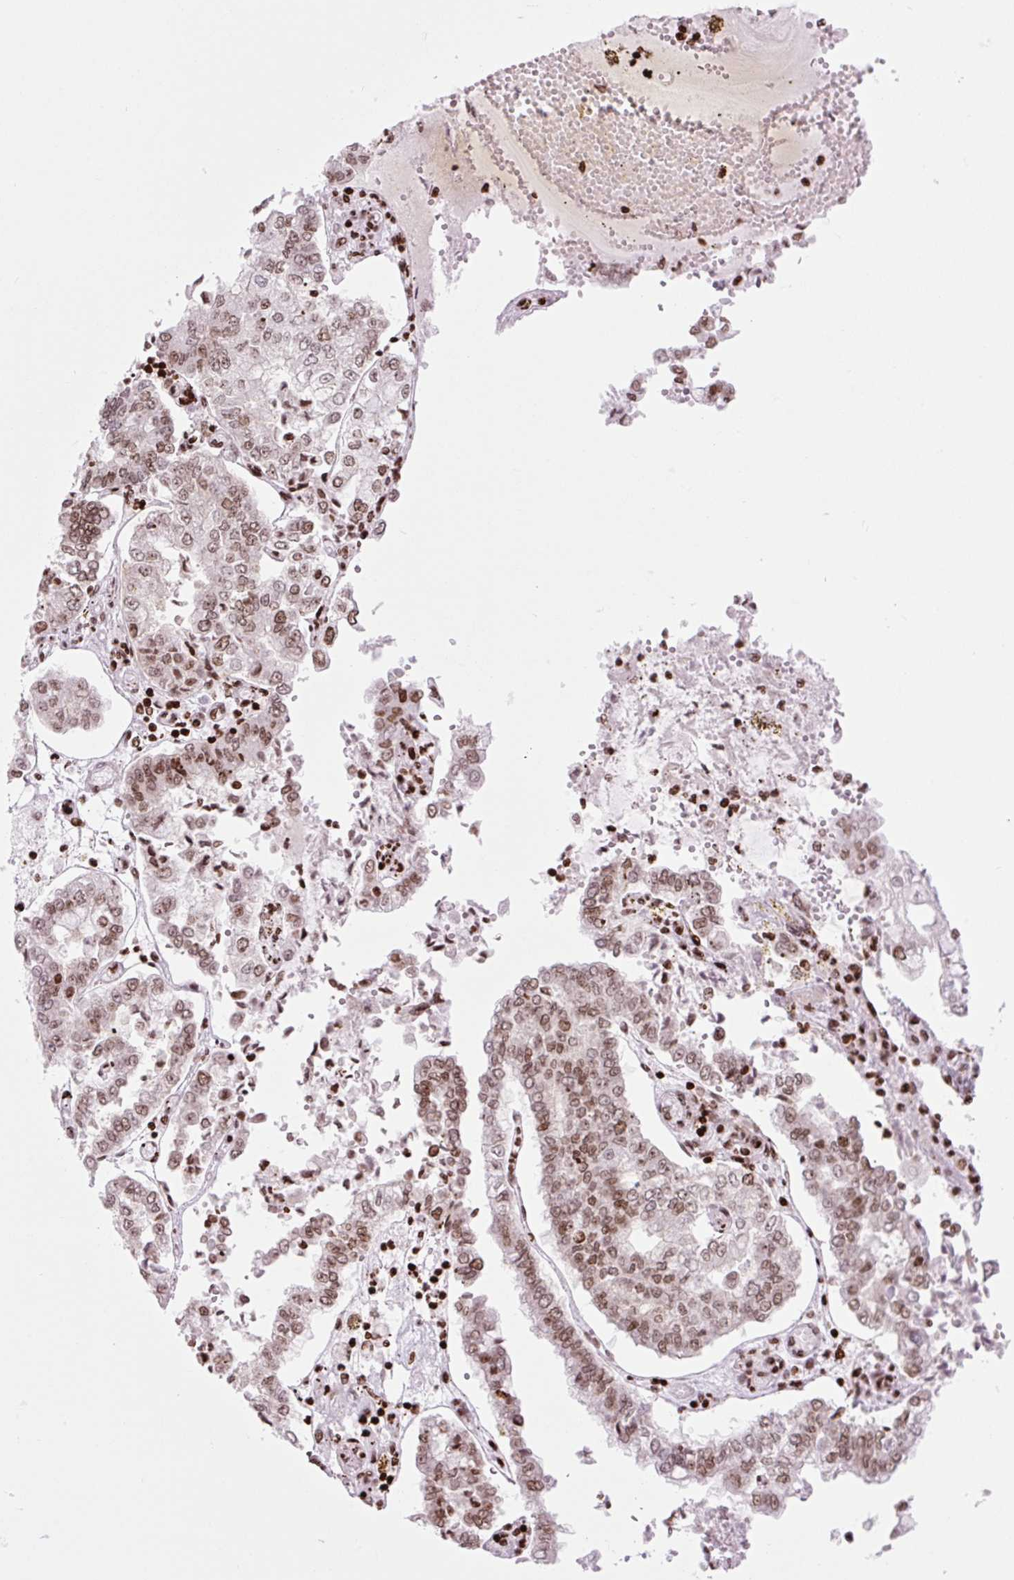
{"staining": {"intensity": "moderate", "quantity": "25%-75%", "location": "nuclear"}, "tissue": "stomach cancer", "cell_type": "Tumor cells", "image_type": "cancer", "snomed": [{"axis": "morphology", "description": "Adenocarcinoma, NOS"}, {"axis": "topography", "description": "Stomach"}], "caption": "Stomach cancer (adenocarcinoma) was stained to show a protein in brown. There is medium levels of moderate nuclear staining in about 25%-75% of tumor cells.", "gene": "H1-3", "patient": {"sex": "male", "age": 76}}